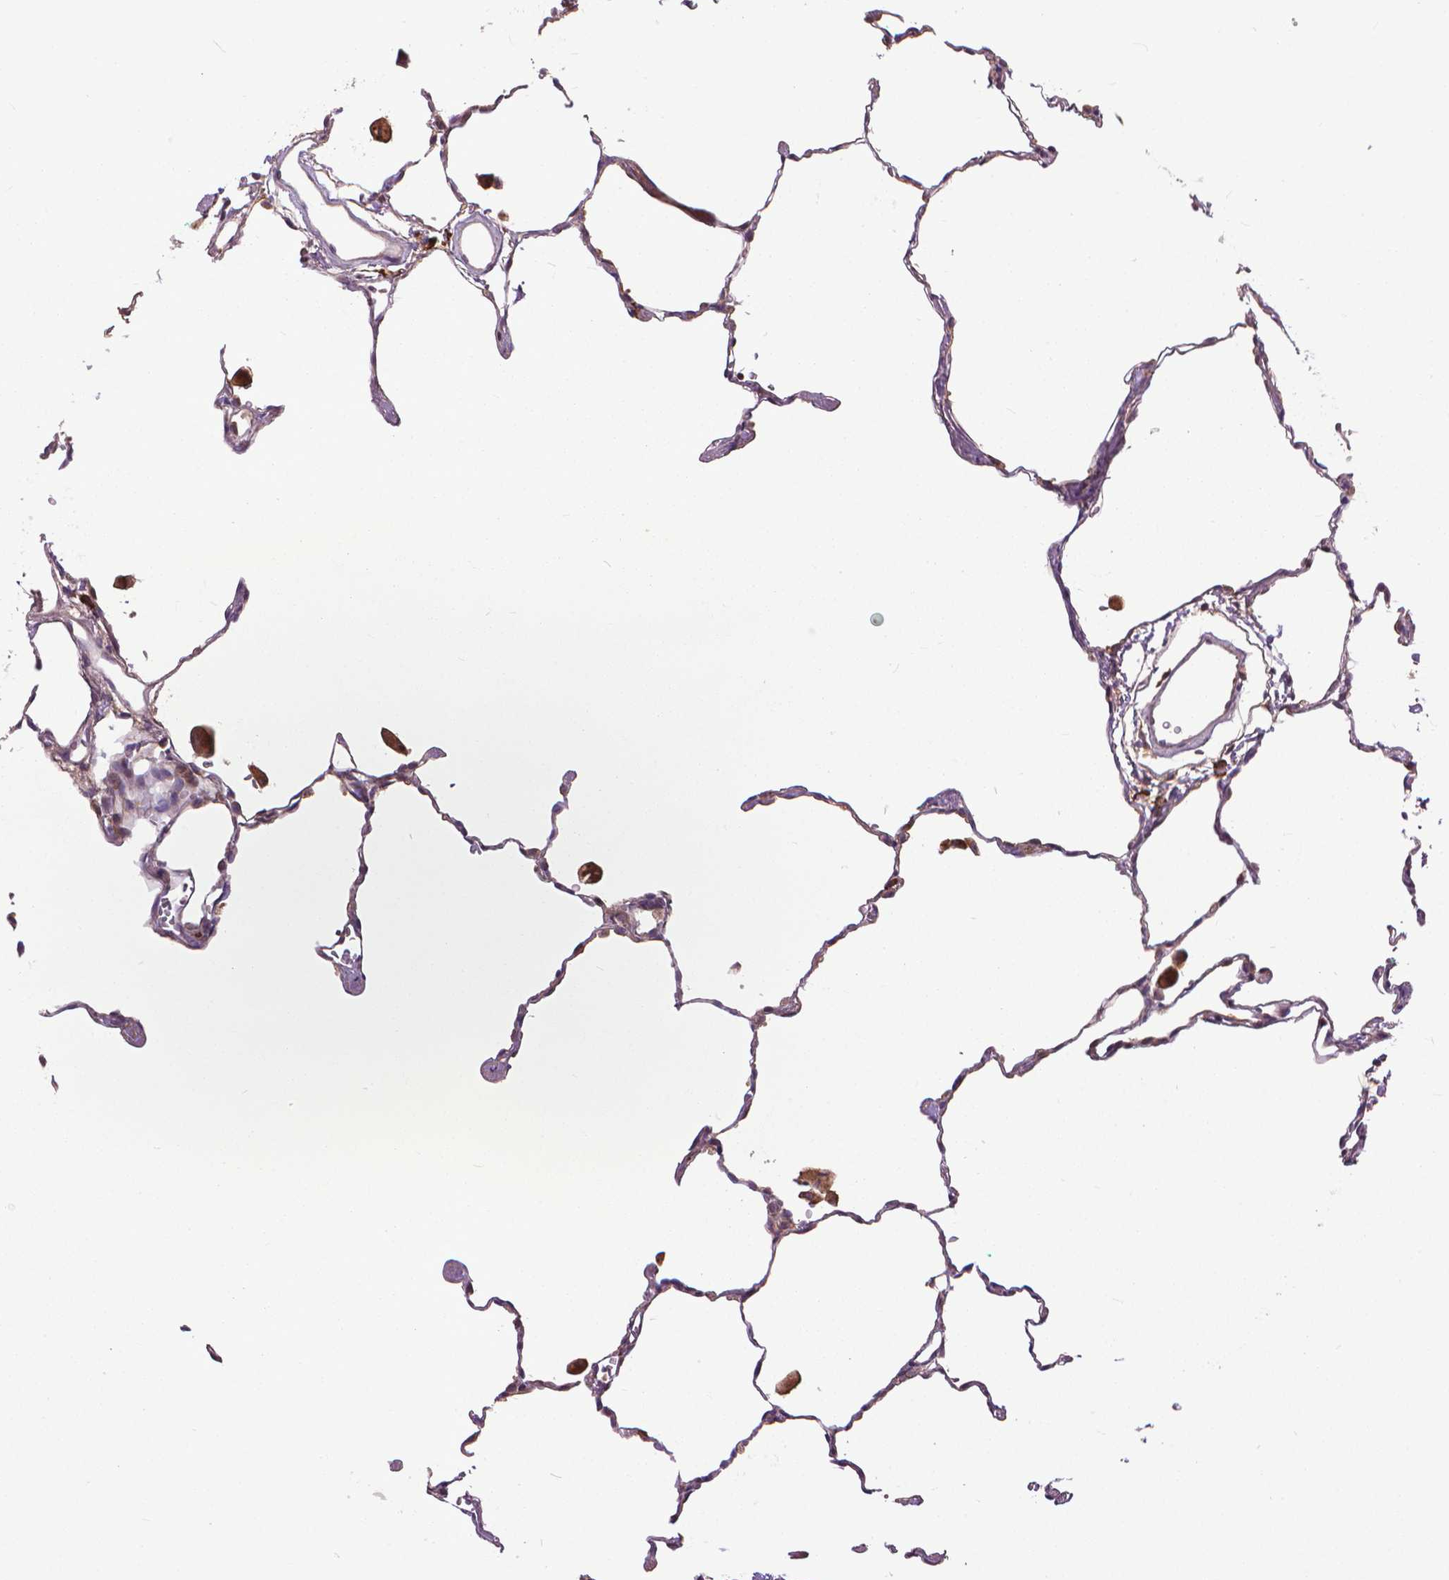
{"staining": {"intensity": "weak", "quantity": "25%-75%", "location": "cytoplasmic/membranous"}, "tissue": "lung", "cell_type": "Alveolar cells", "image_type": "normal", "snomed": [{"axis": "morphology", "description": "Normal tissue, NOS"}, {"axis": "topography", "description": "Lung"}], "caption": "Immunohistochemical staining of benign human lung demonstrates weak cytoplasmic/membranous protein expression in approximately 25%-75% of alveolar cells.", "gene": "MYH14", "patient": {"sex": "female", "age": 47}}